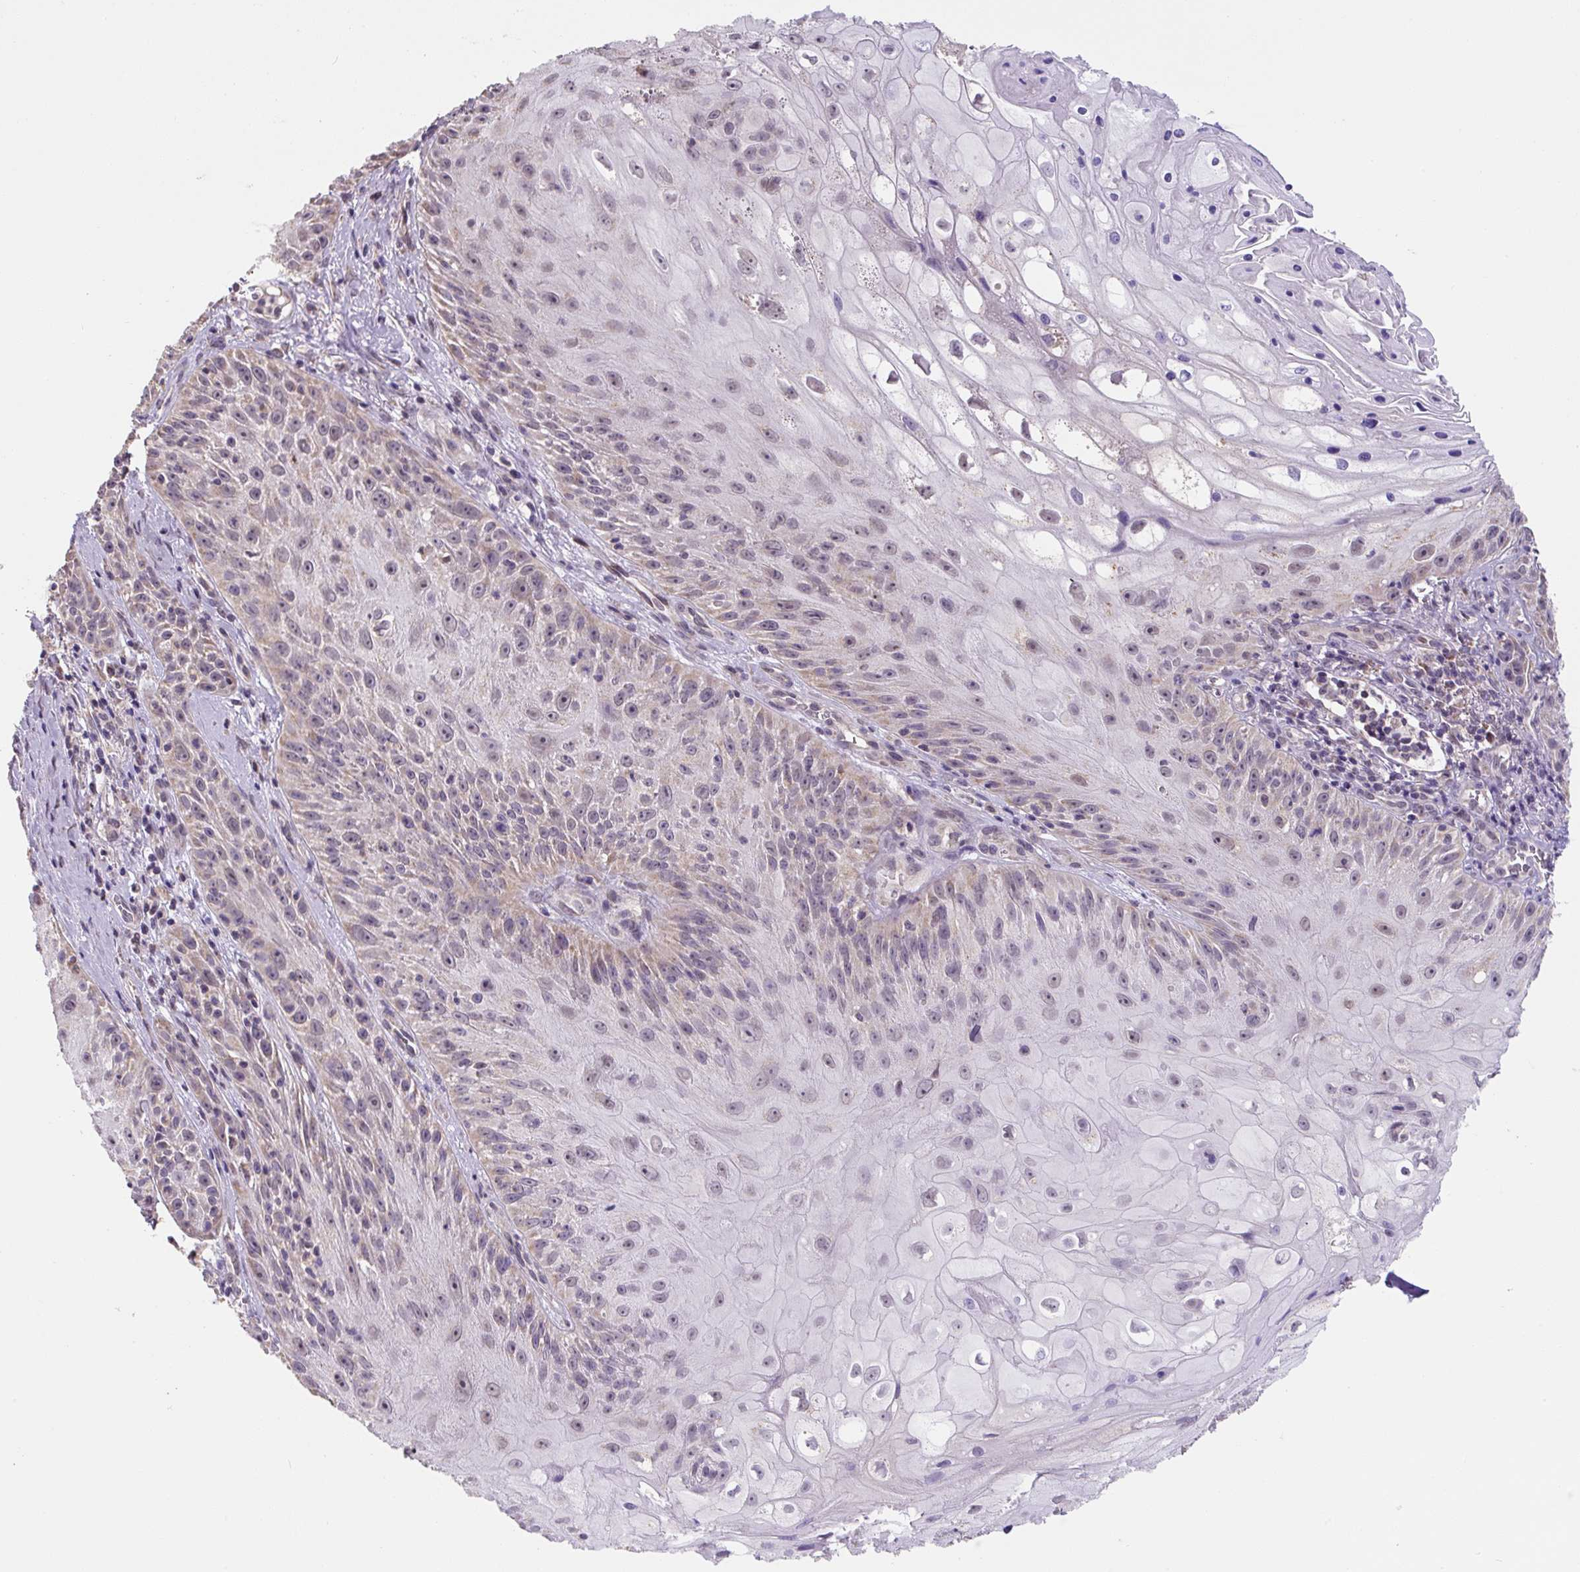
{"staining": {"intensity": "weak", "quantity": "25%-75%", "location": "cytoplasmic/membranous"}, "tissue": "skin cancer", "cell_type": "Tumor cells", "image_type": "cancer", "snomed": [{"axis": "morphology", "description": "Squamous cell carcinoma, NOS"}, {"axis": "topography", "description": "Skin"}, {"axis": "topography", "description": "Vulva"}], "caption": "Immunohistochemical staining of squamous cell carcinoma (skin) shows weak cytoplasmic/membranous protein staining in approximately 25%-75% of tumor cells. (IHC, brightfield microscopy, high magnification).", "gene": "MFSD9", "patient": {"sex": "female", "age": 76}}